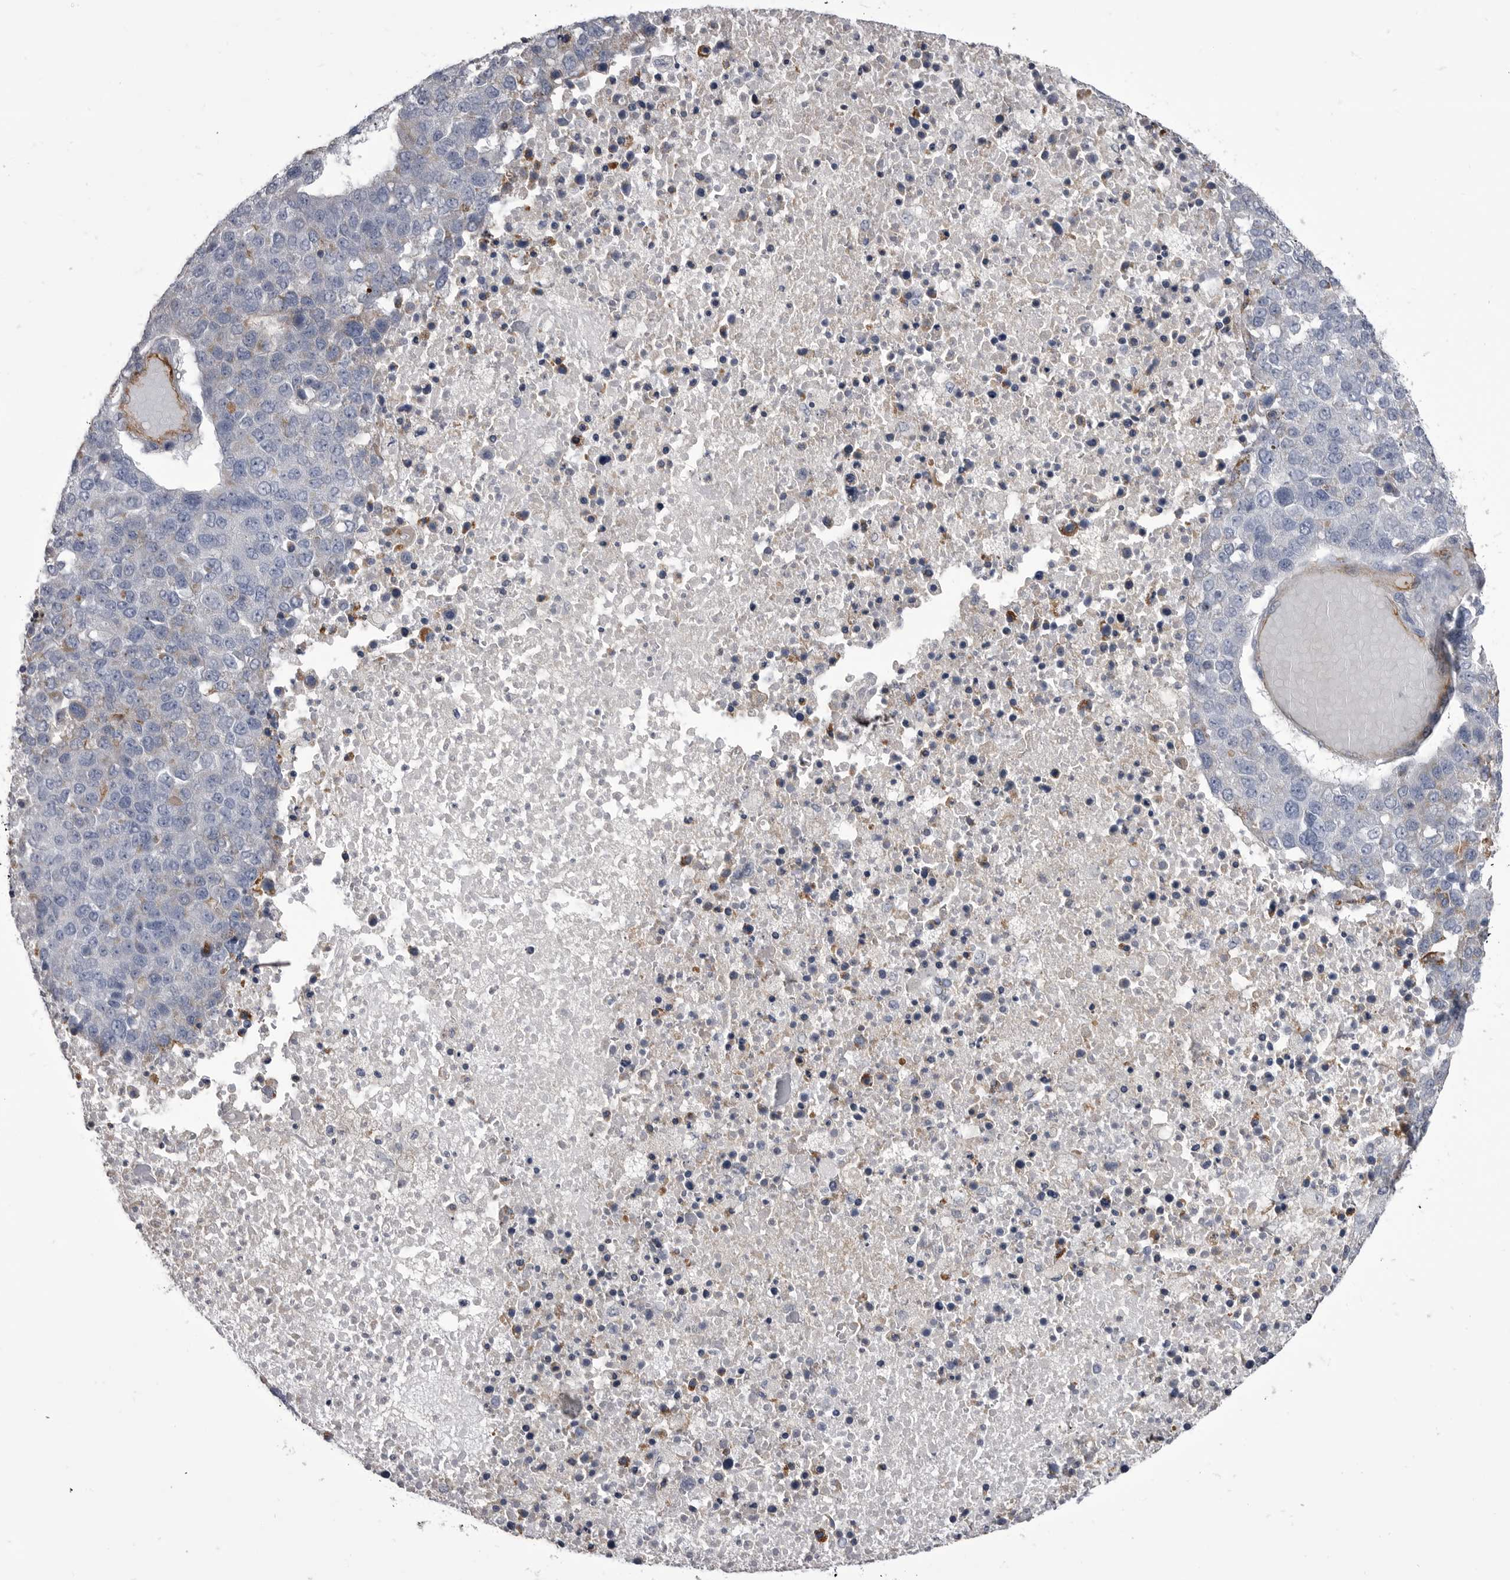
{"staining": {"intensity": "negative", "quantity": "none", "location": "none"}, "tissue": "pancreatic cancer", "cell_type": "Tumor cells", "image_type": "cancer", "snomed": [{"axis": "morphology", "description": "Adenocarcinoma, NOS"}, {"axis": "topography", "description": "Pancreas"}], "caption": "Immunohistochemistry (IHC) photomicrograph of neoplastic tissue: human adenocarcinoma (pancreatic) stained with DAB reveals no significant protein positivity in tumor cells. (Brightfield microscopy of DAB (3,3'-diaminobenzidine) immunohistochemistry at high magnification).", "gene": "OPLAH", "patient": {"sex": "female", "age": 61}}